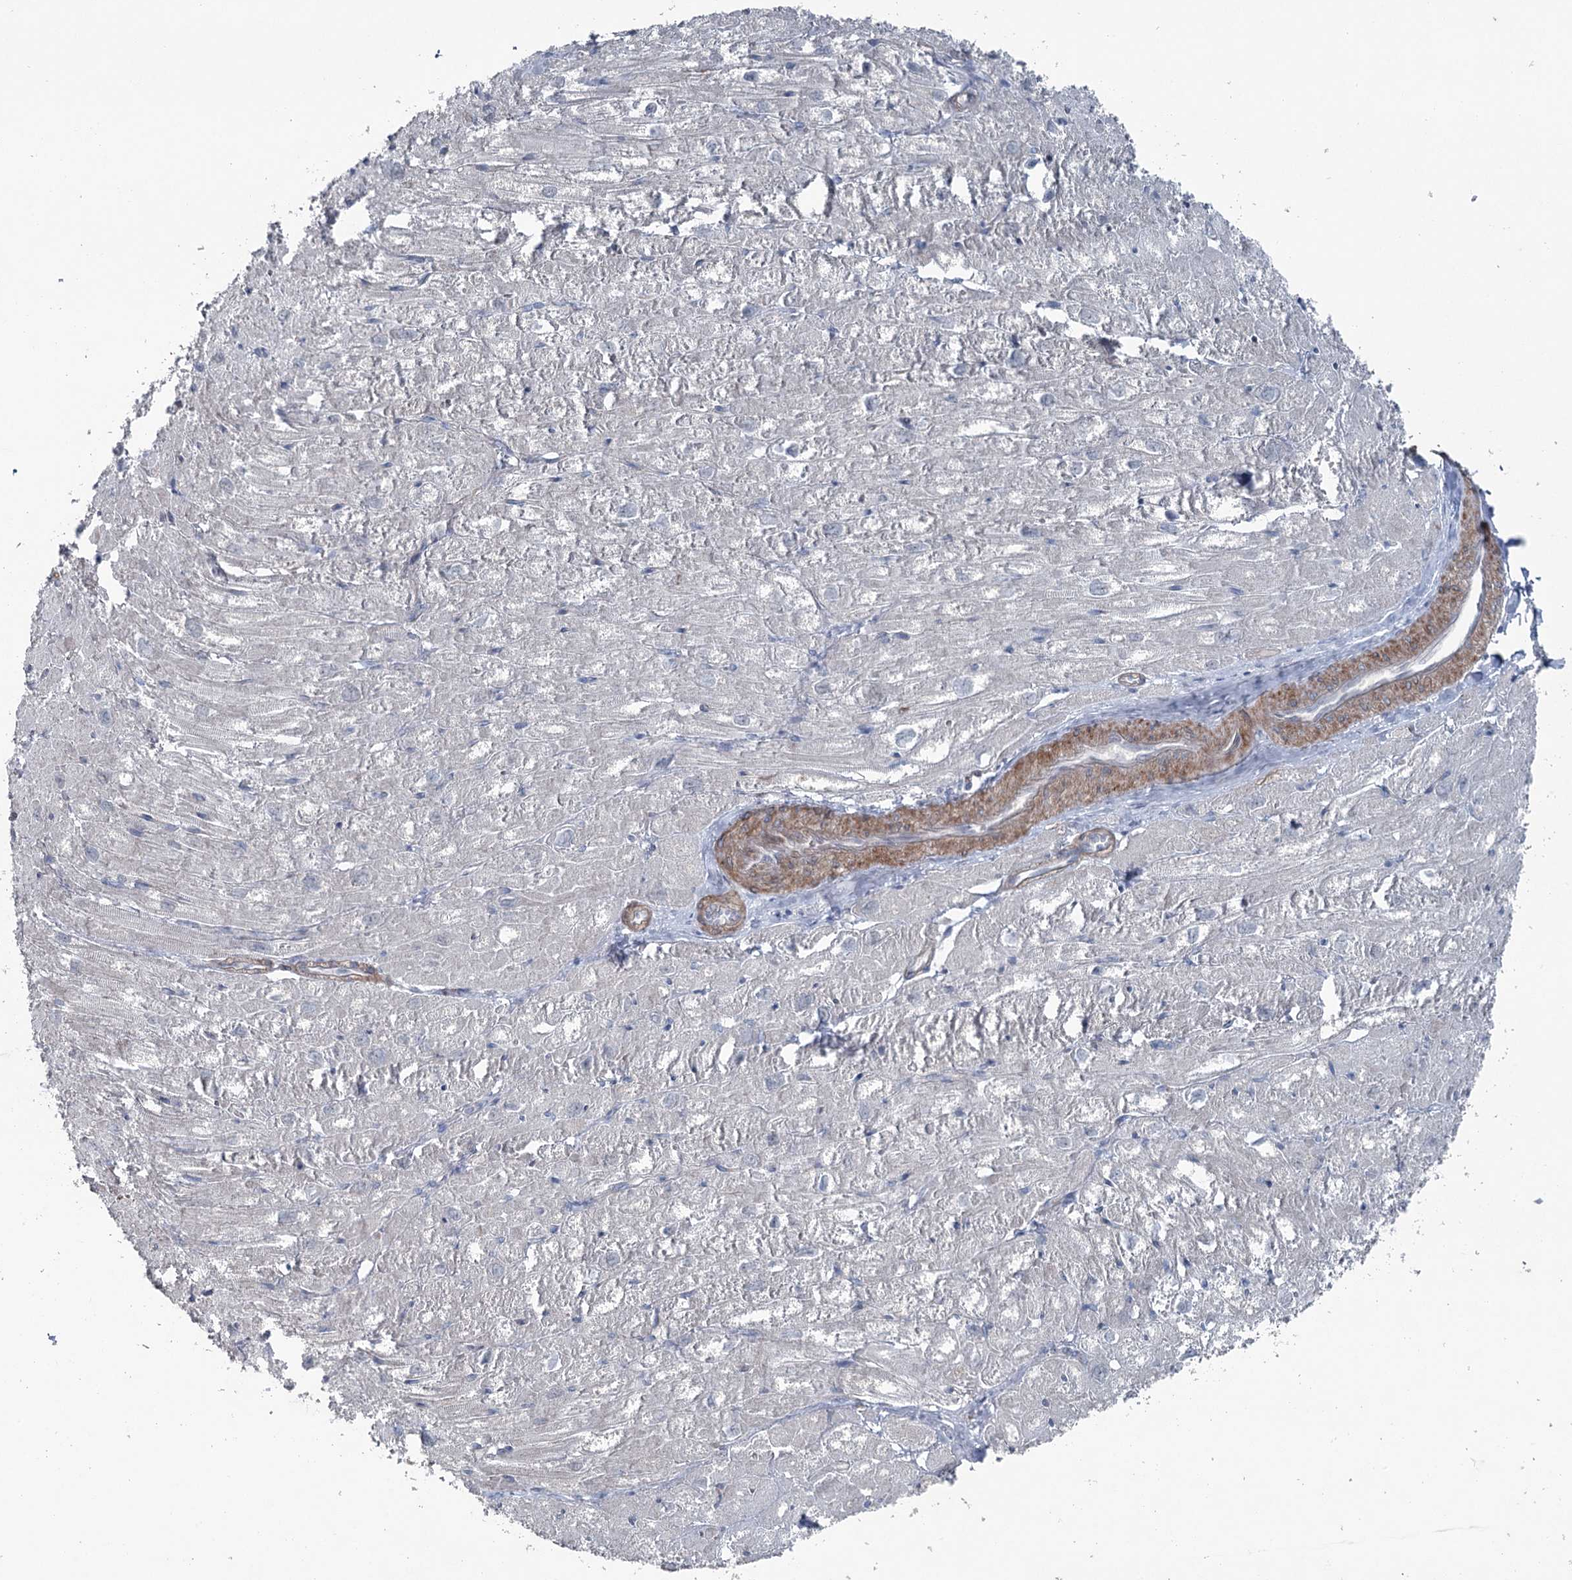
{"staining": {"intensity": "negative", "quantity": "none", "location": "none"}, "tissue": "heart muscle", "cell_type": "Cardiomyocytes", "image_type": "normal", "snomed": [{"axis": "morphology", "description": "Normal tissue, NOS"}, {"axis": "topography", "description": "Heart"}], "caption": "IHC of benign heart muscle shows no staining in cardiomyocytes.", "gene": "FAM120B", "patient": {"sex": "male", "age": 50}}